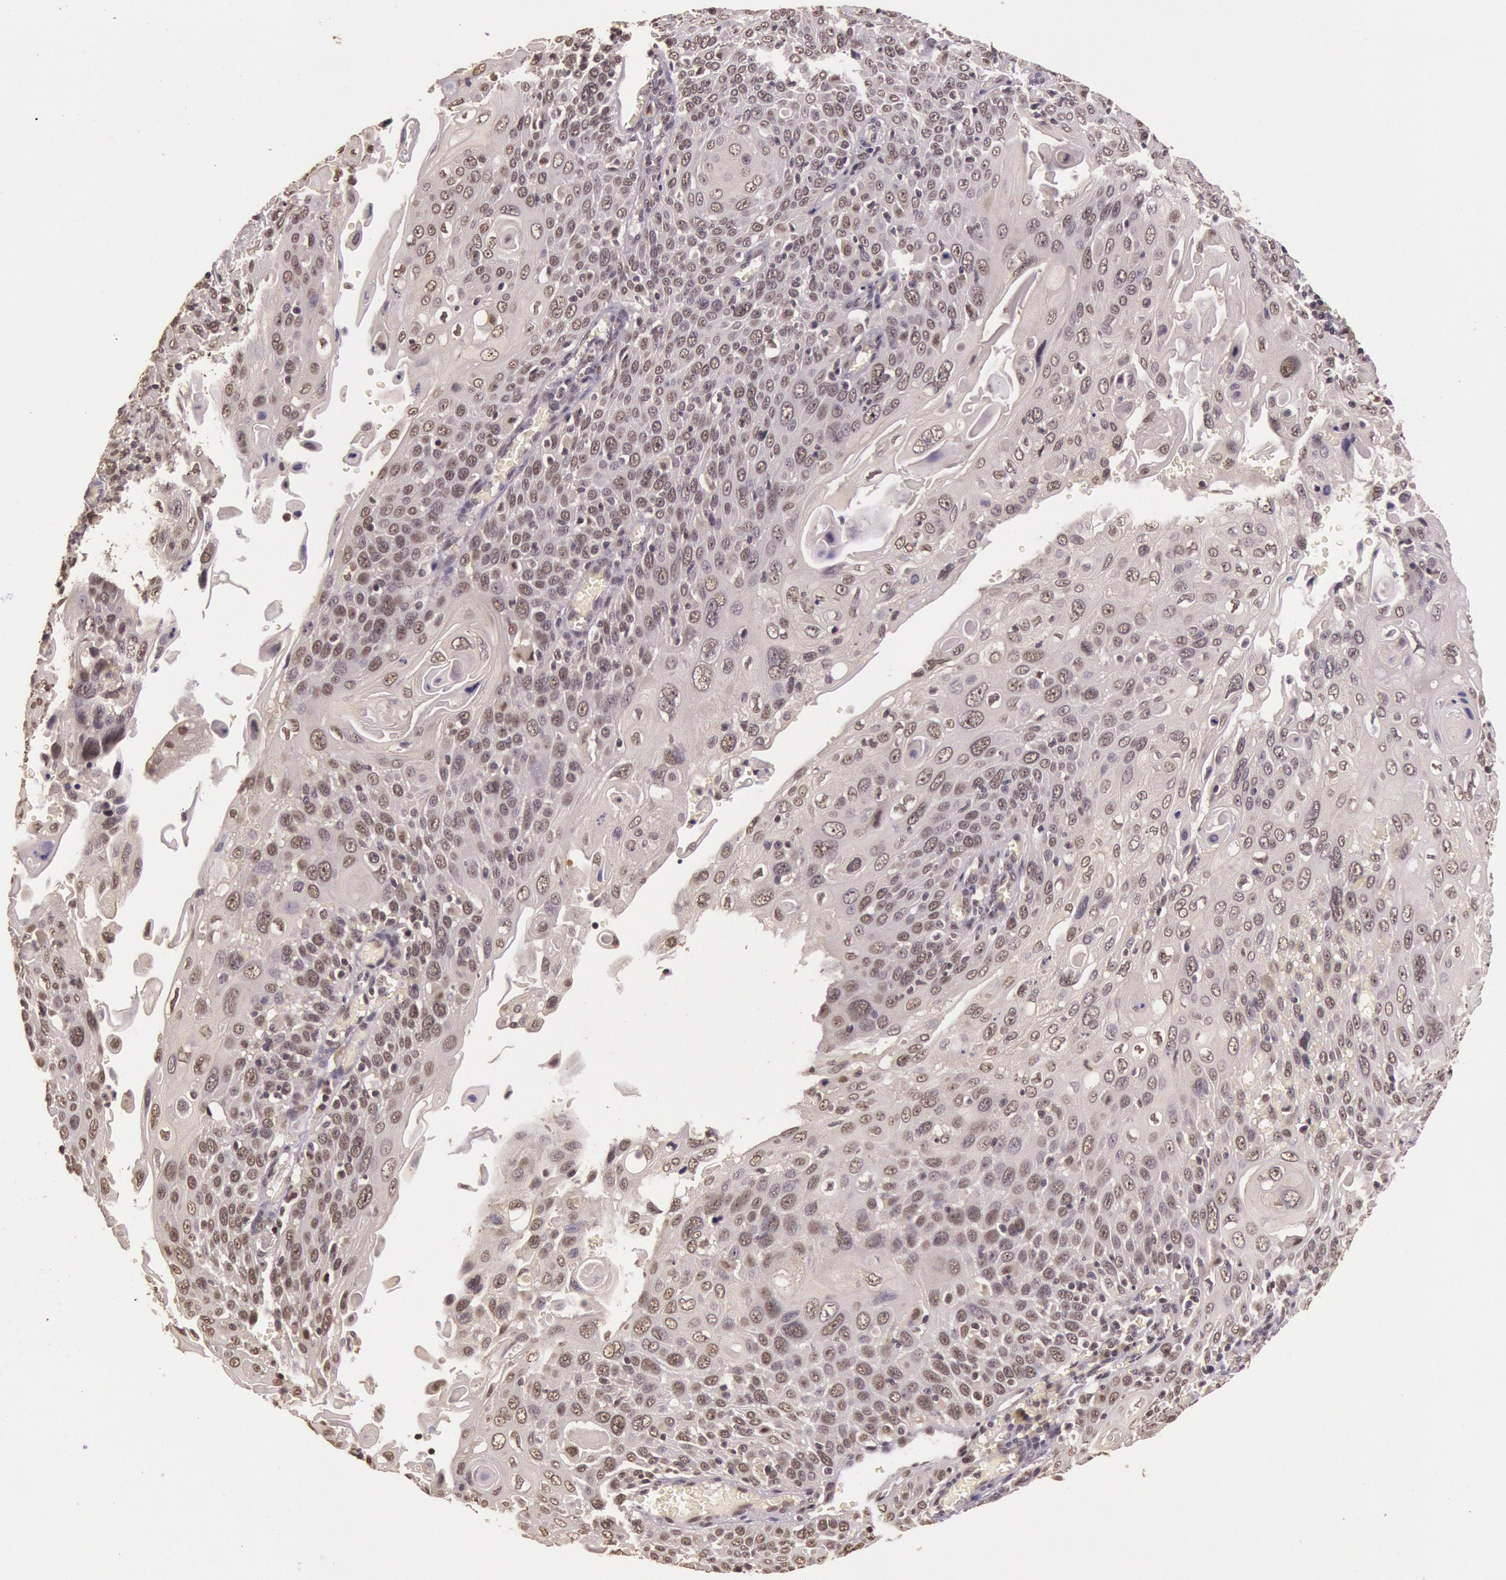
{"staining": {"intensity": "negative", "quantity": "none", "location": "none"}, "tissue": "cervical cancer", "cell_type": "Tumor cells", "image_type": "cancer", "snomed": [{"axis": "morphology", "description": "Squamous cell carcinoma, NOS"}, {"axis": "topography", "description": "Cervix"}], "caption": "The histopathology image shows no significant expression in tumor cells of cervical squamous cell carcinoma. (IHC, brightfield microscopy, high magnification).", "gene": "RTL10", "patient": {"sex": "female", "age": 54}}